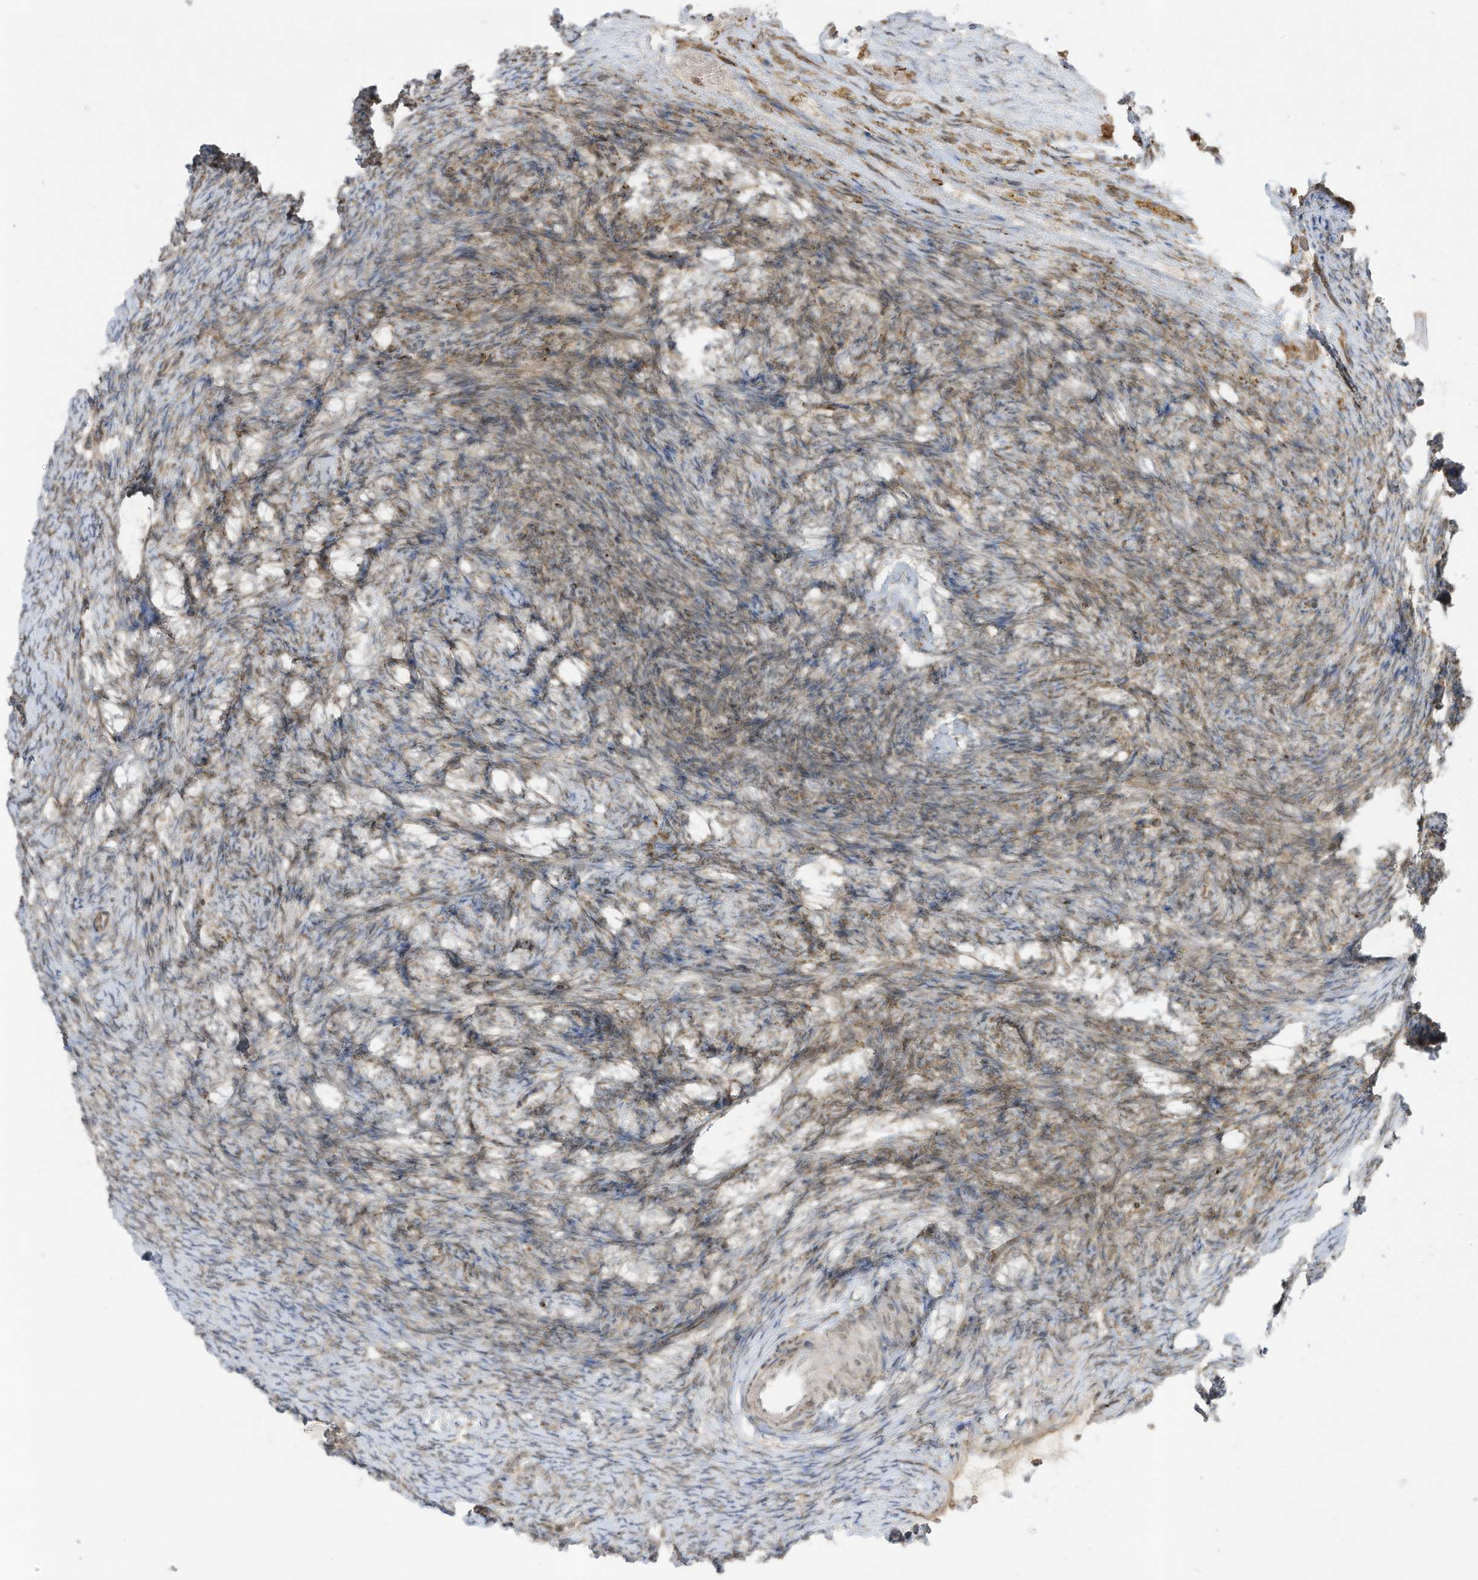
{"staining": {"intensity": "weak", "quantity": "25%-75%", "location": "cytoplasmic/membranous"}, "tissue": "ovary", "cell_type": "Follicle cells", "image_type": "normal", "snomed": [{"axis": "morphology", "description": "Normal tissue, NOS"}, {"axis": "morphology", "description": "Cyst, NOS"}, {"axis": "topography", "description": "Ovary"}], "caption": "Protein expression analysis of unremarkable human ovary reveals weak cytoplasmic/membranous positivity in about 25%-75% of follicle cells.", "gene": "PTK6", "patient": {"sex": "female", "age": 33}}